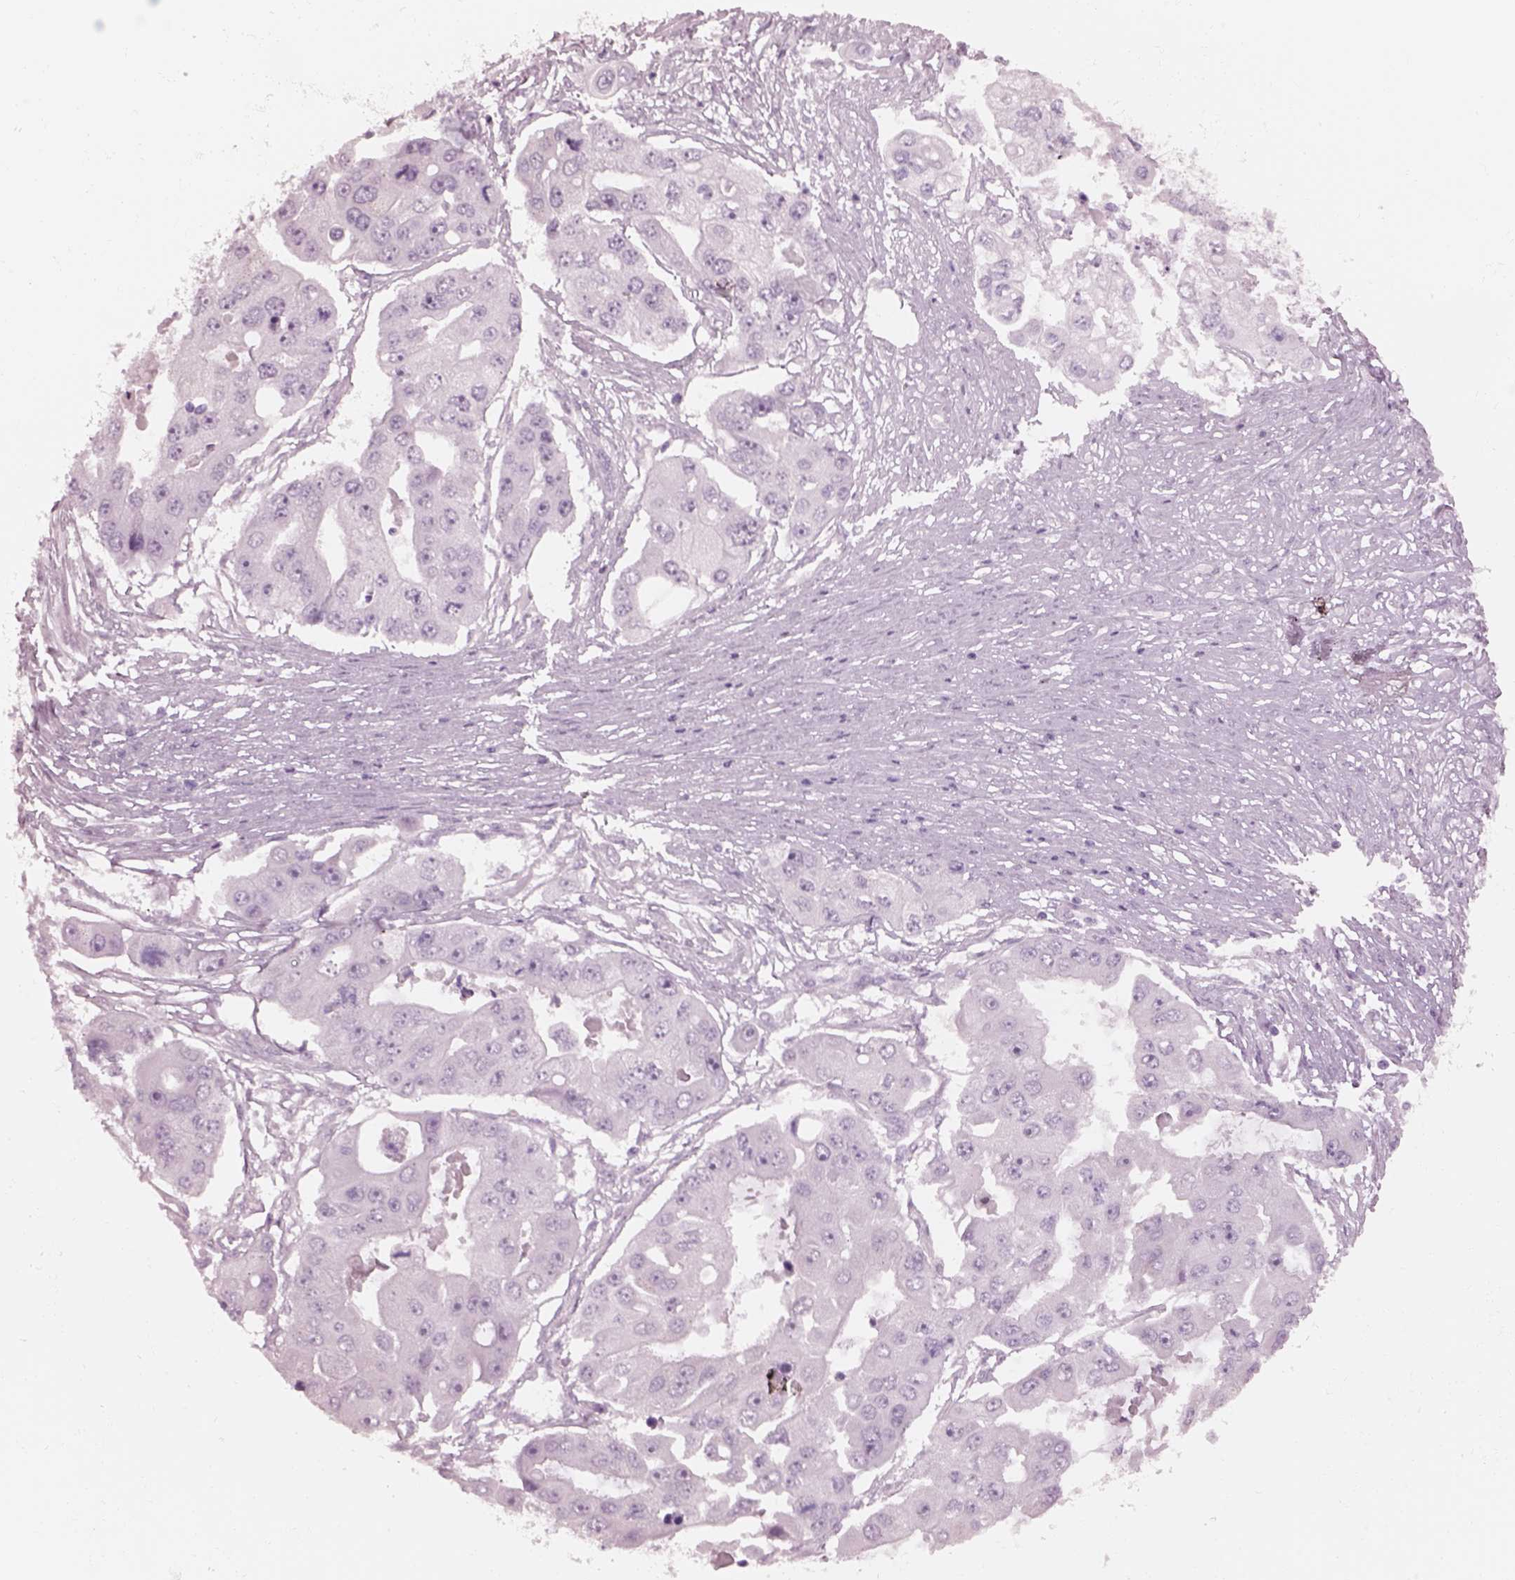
{"staining": {"intensity": "negative", "quantity": "none", "location": "none"}, "tissue": "ovarian cancer", "cell_type": "Tumor cells", "image_type": "cancer", "snomed": [{"axis": "morphology", "description": "Cystadenocarcinoma, serous, NOS"}, {"axis": "topography", "description": "Ovary"}], "caption": "Serous cystadenocarcinoma (ovarian) stained for a protein using immunohistochemistry (IHC) exhibits no positivity tumor cells.", "gene": "KRTAP24-1", "patient": {"sex": "female", "age": 56}}